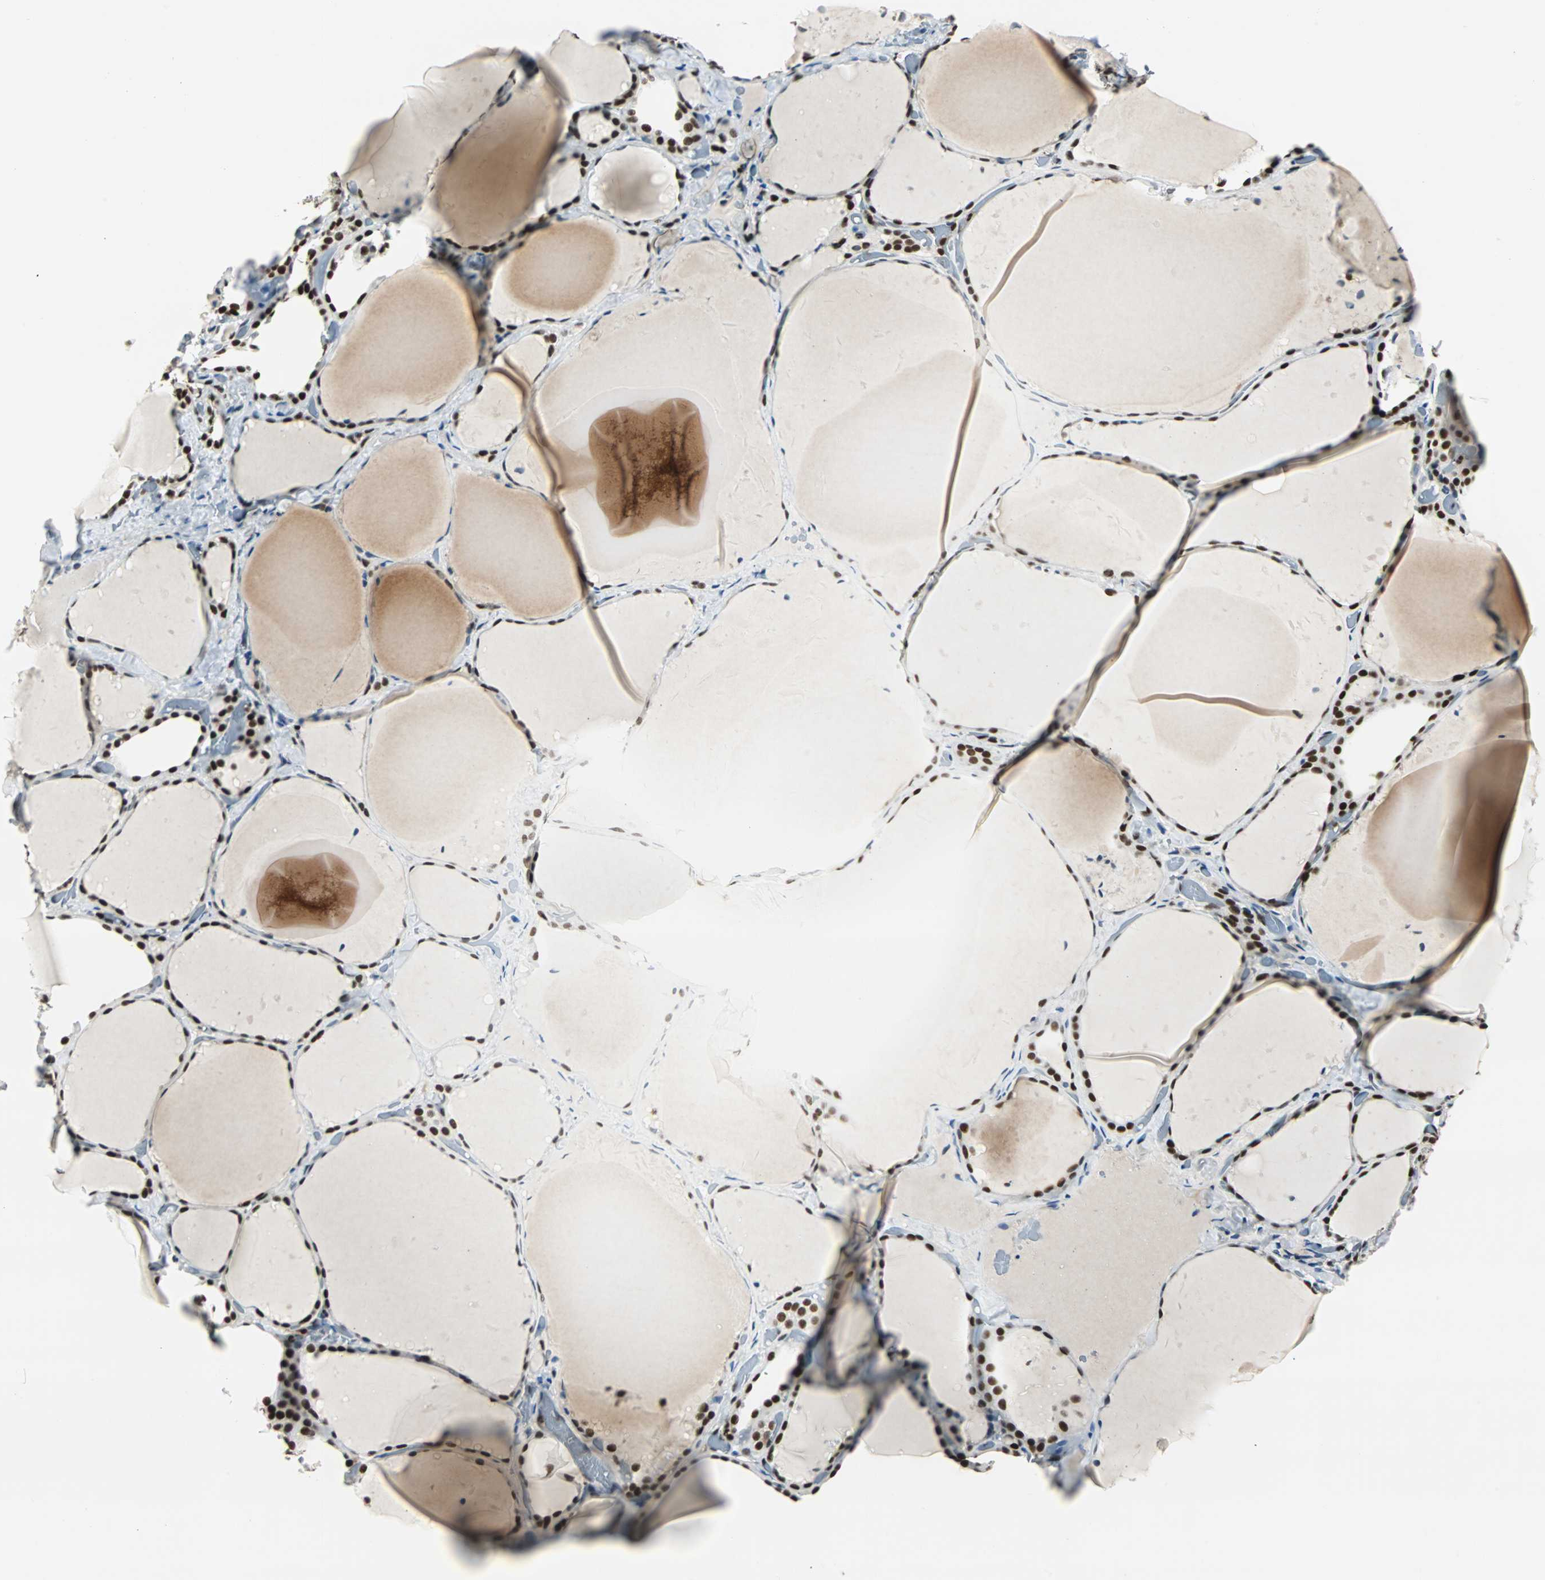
{"staining": {"intensity": "strong", "quantity": ">75%", "location": "nuclear"}, "tissue": "thyroid gland", "cell_type": "Glandular cells", "image_type": "normal", "snomed": [{"axis": "morphology", "description": "Normal tissue, NOS"}, {"axis": "topography", "description": "Thyroid gland"}], "caption": "Immunohistochemical staining of unremarkable thyroid gland exhibits strong nuclear protein positivity in approximately >75% of glandular cells.", "gene": "XRCC4", "patient": {"sex": "female", "age": 22}}